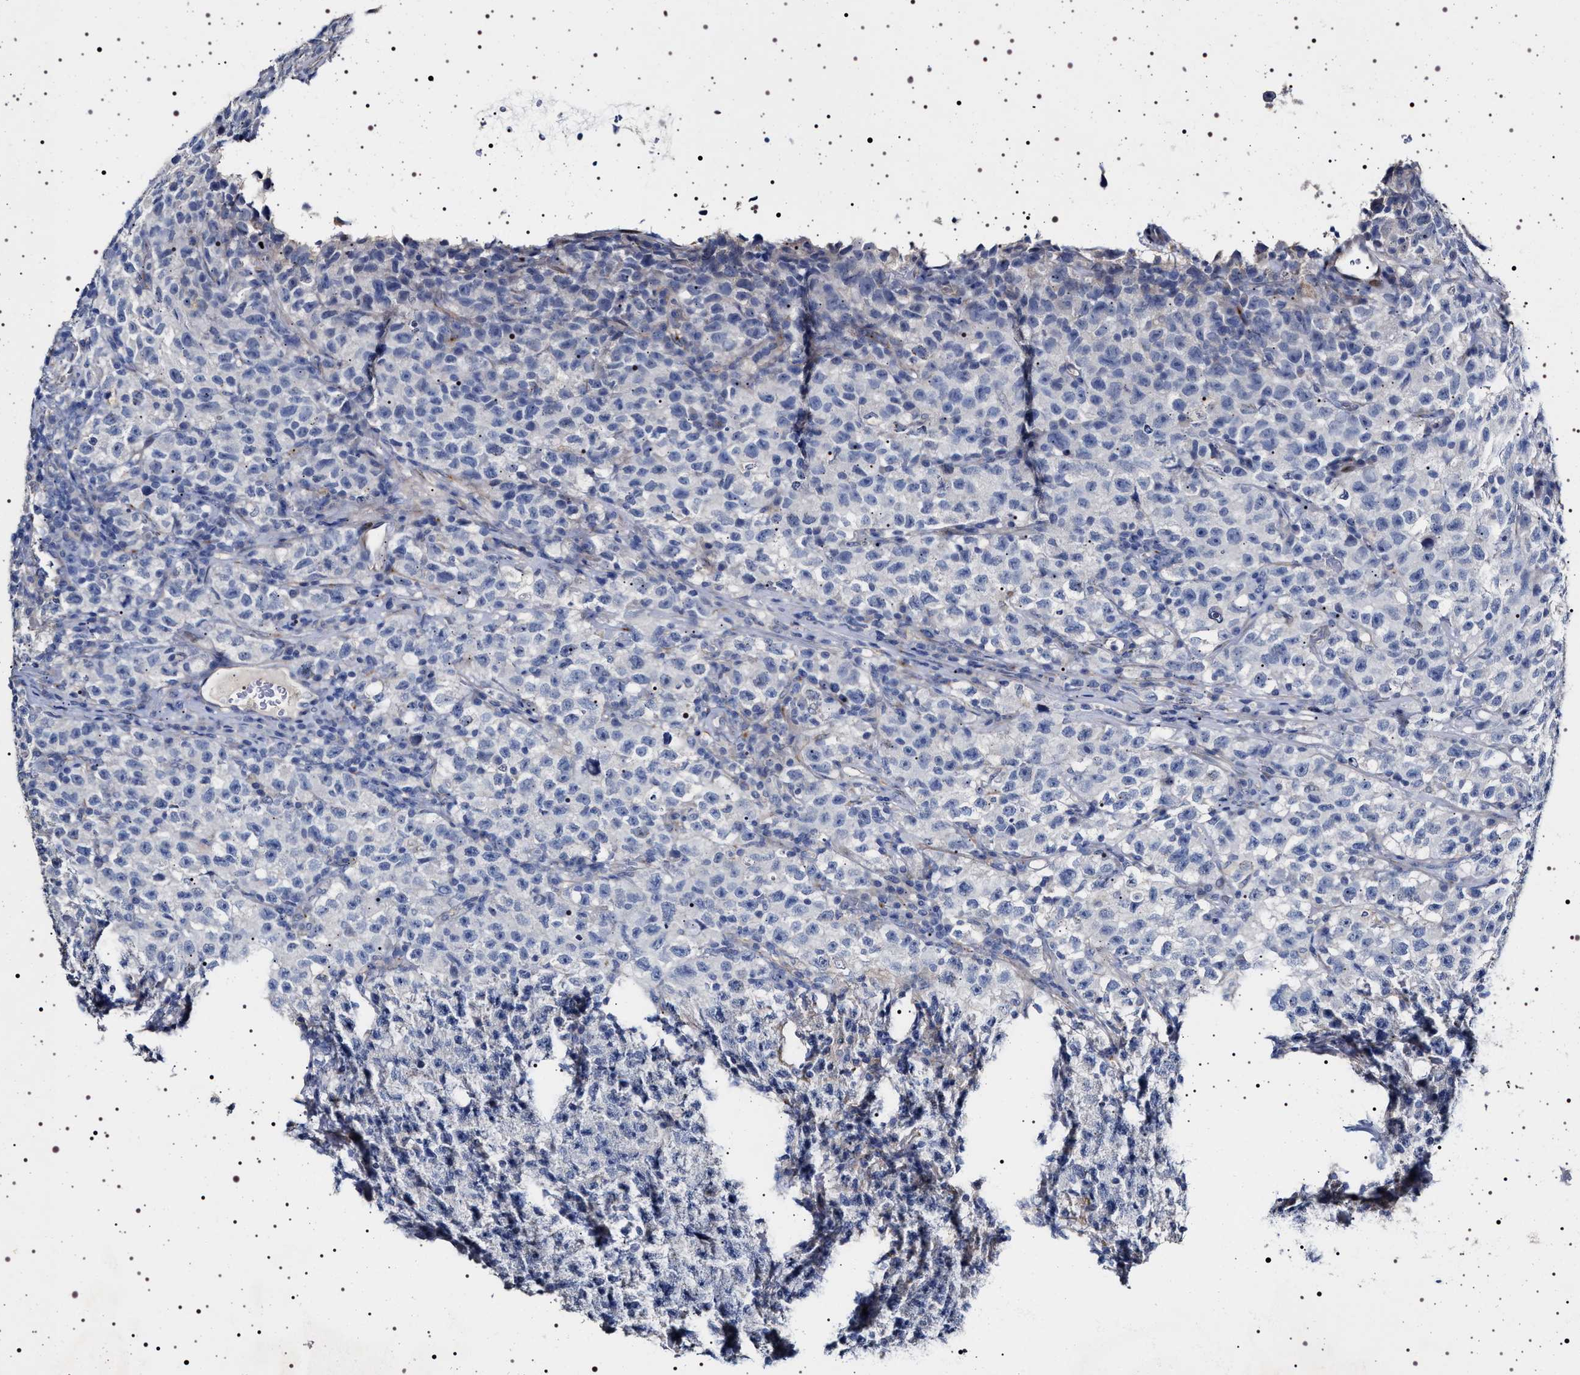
{"staining": {"intensity": "negative", "quantity": "none", "location": "none"}, "tissue": "testis cancer", "cell_type": "Tumor cells", "image_type": "cancer", "snomed": [{"axis": "morphology", "description": "Seminoma, NOS"}, {"axis": "topography", "description": "Testis"}], "caption": "High magnification brightfield microscopy of testis cancer stained with DAB (3,3'-diaminobenzidine) (brown) and counterstained with hematoxylin (blue): tumor cells show no significant expression.", "gene": "NAALADL2", "patient": {"sex": "male", "age": 22}}